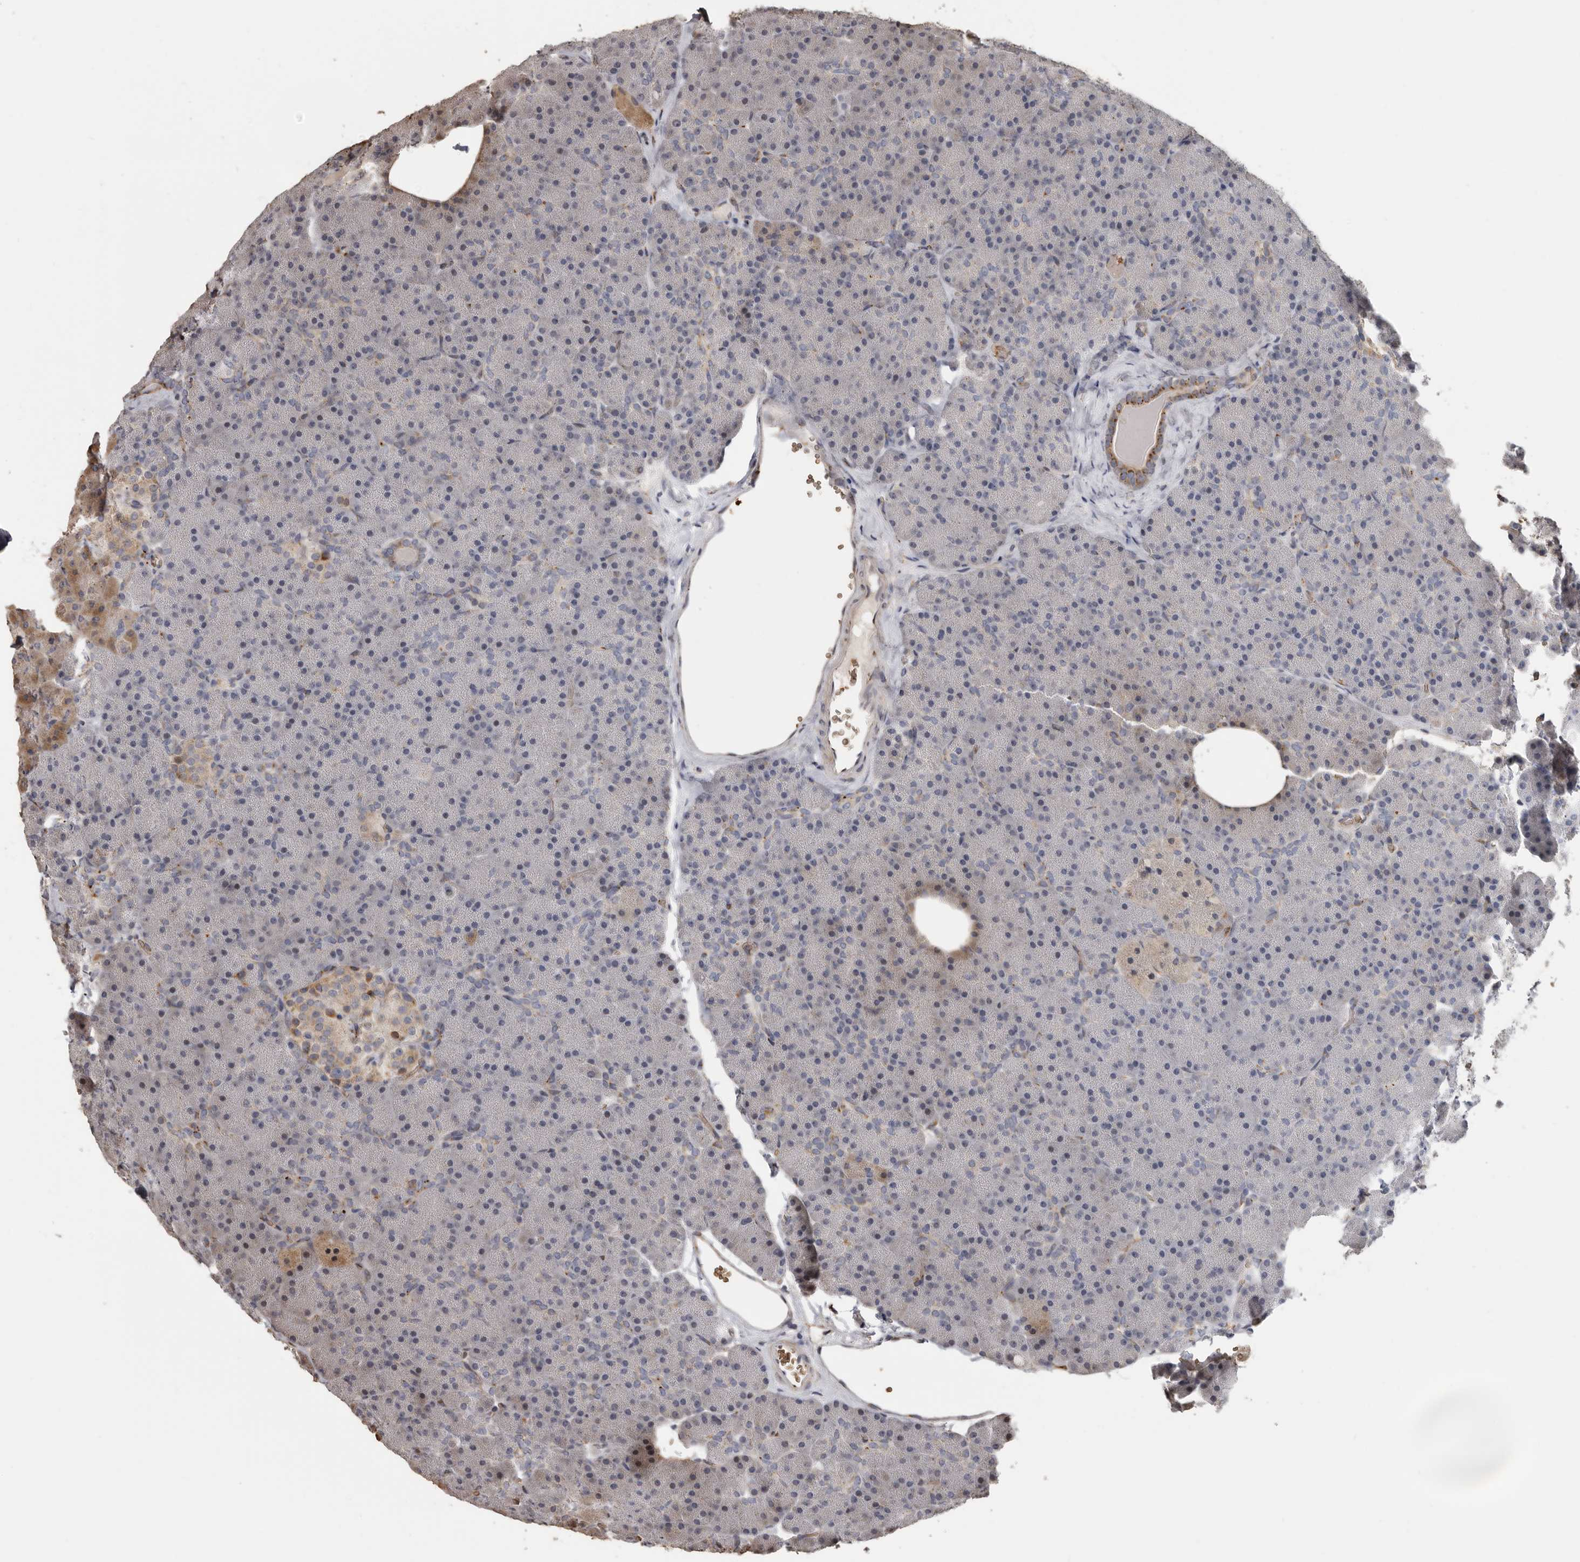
{"staining": {"intensity": "moderate", "quantity": "<25%", "location": "cytoplasmic/membranous"}, "tissue": "pancreas", "cell_type": "Exocrine glandular cells", "image_type": "normal", "snomed": [{"axis": "morphology", "description": "Normal tissue, NOS"}, {"axis": "morphology", "description": "Carcinoid, malignant, NOS"}, {"axis": "topography", "description": "Pancreas"}], "caption": "This is a photomicrograph of immunohistochemistry (IHC) staining of unremarkable pancreas, which shows moderate positivity in the cytoplasmic/membranous of exocrine glandular cells.", "gene": "ENTREP1", "patient": {"sex": "female", "age": 35}}